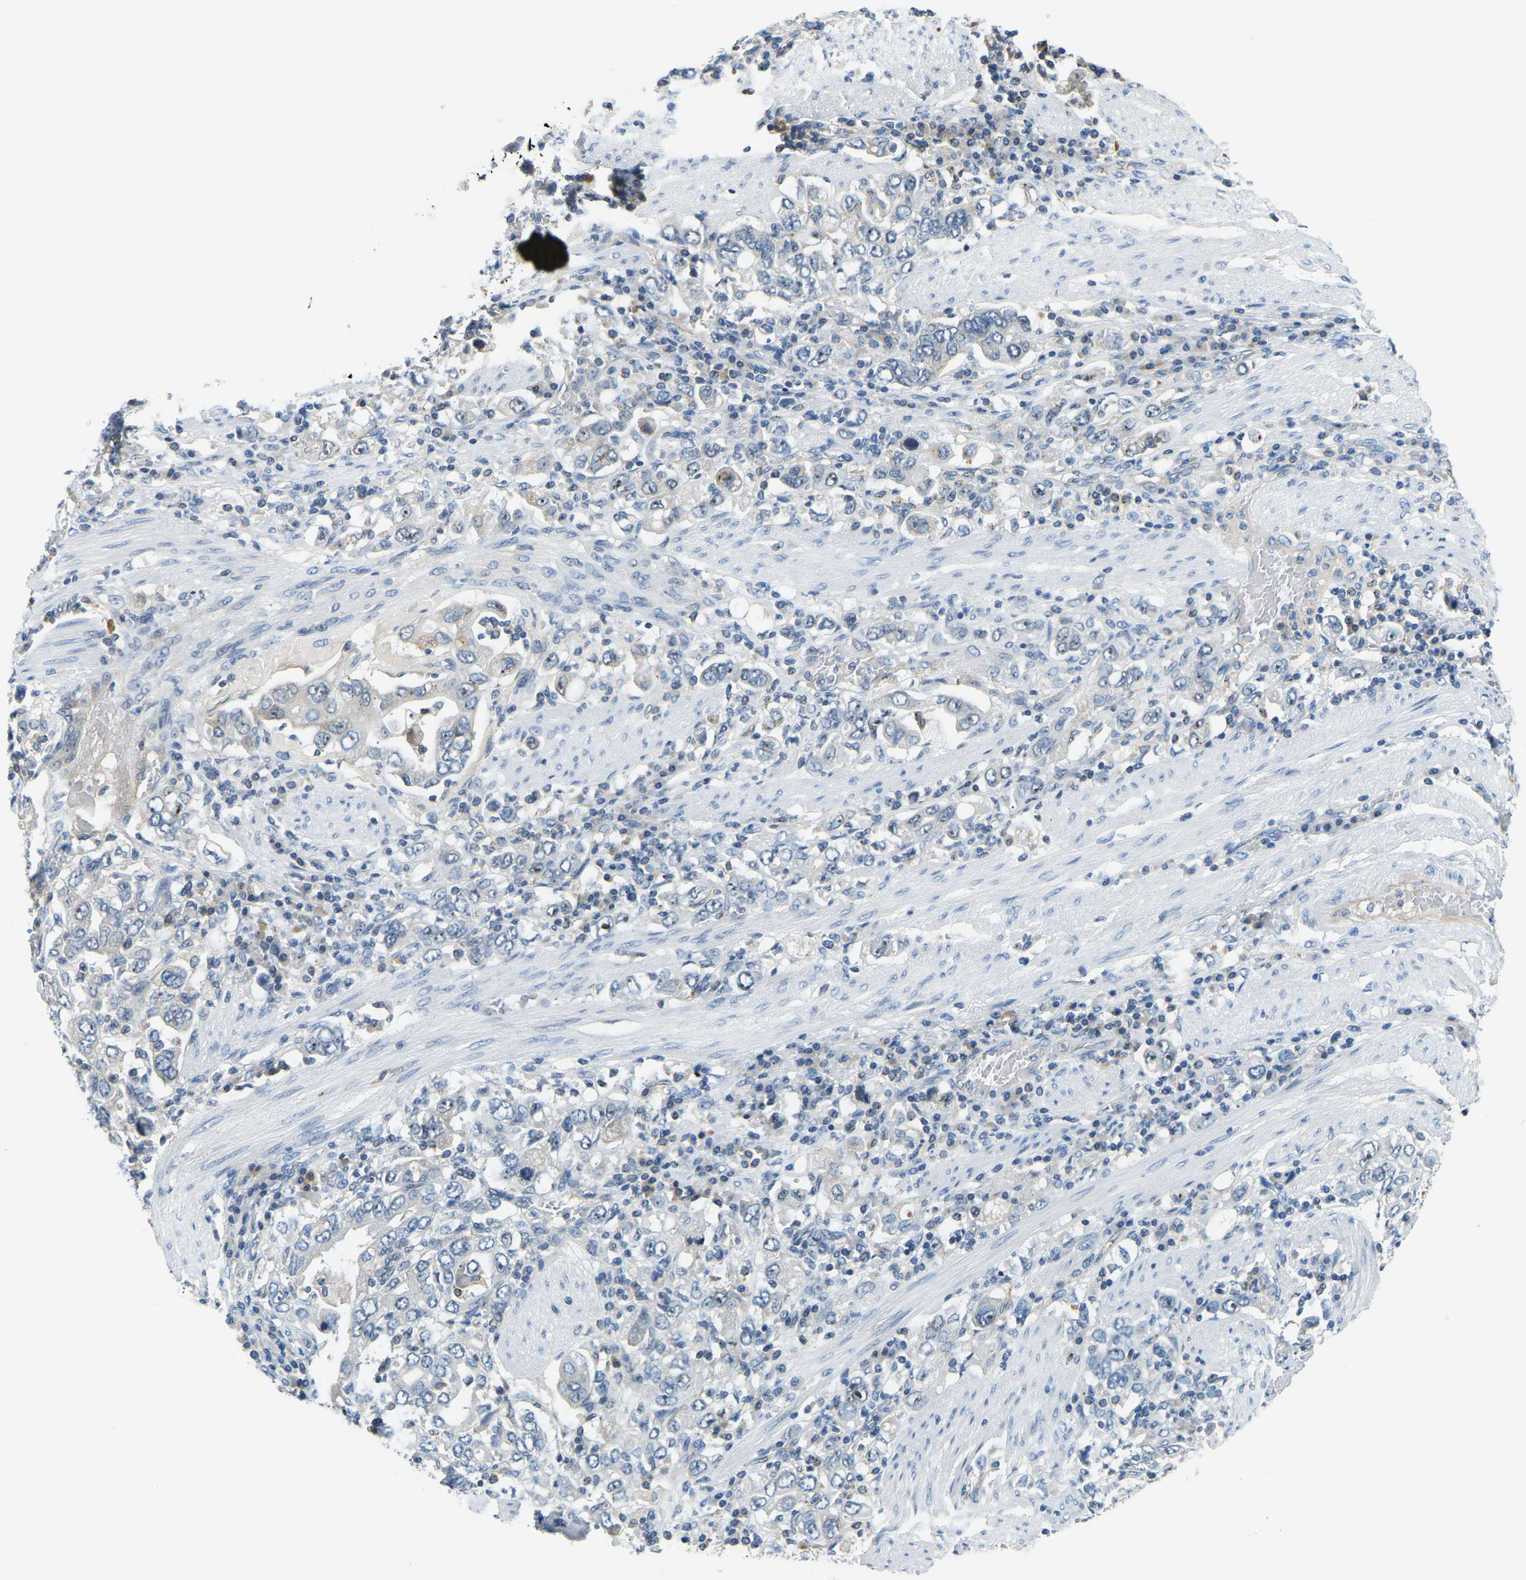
{"staining": {"intensity": "weak", "quantity": "<25%", "location": "cytoplasmic/membranous"}, "tissue": "stomach cancer", "cell_type": "Tumor cells", "image_type": "cancer", "snomed": [{"axis": "morphology", "description": "Adenocarcinoma, NOS"}, {"axis": "topography", "description": "Stomach, upper"}], "caption": "Tumor cells are negative for protein expression in human stomach adenocarcinoma.", "gene": "RRP1", "patient": {"sex": "male", "age": 62}}